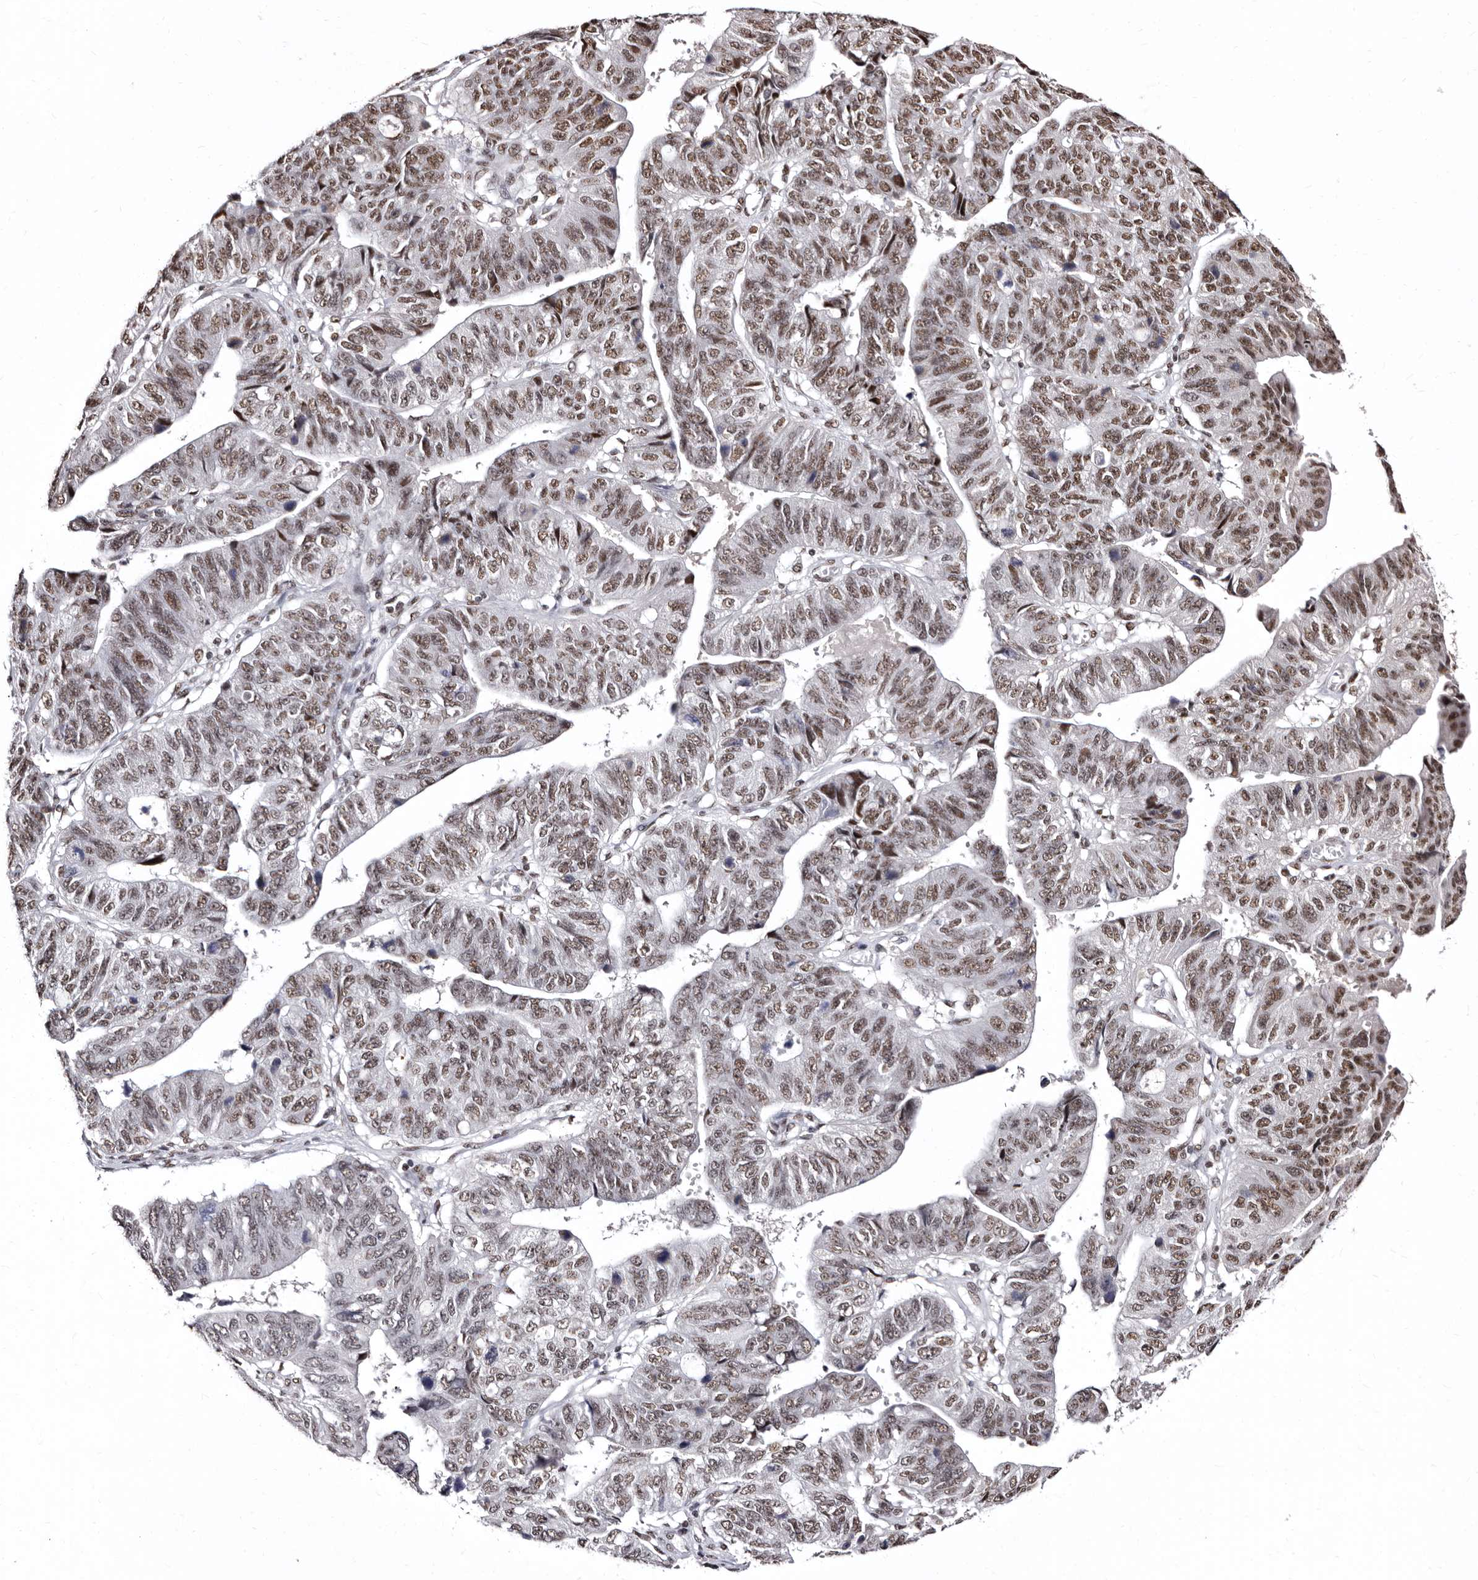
{"staining": {"intensity": "moderate", "quantity": ">75%", "location": "nuclear"}, "tissue": "stomach cancer", "cell_type": "Tumor cells", "image_type": "cancer", "snomed": [{"axis": "morphology", "description": "Adenocarcinoma, NOS"}, {"axis": "topography", "description": "Stomach"}], "caption": "Protein expression analysis of adenocarcinoma (stomach) demonstrates moderate nuclear positivity in approximately >75% of tumor cells.", "gene": "ANAPC11", "patient": {"sex": "male", "age": 59}}